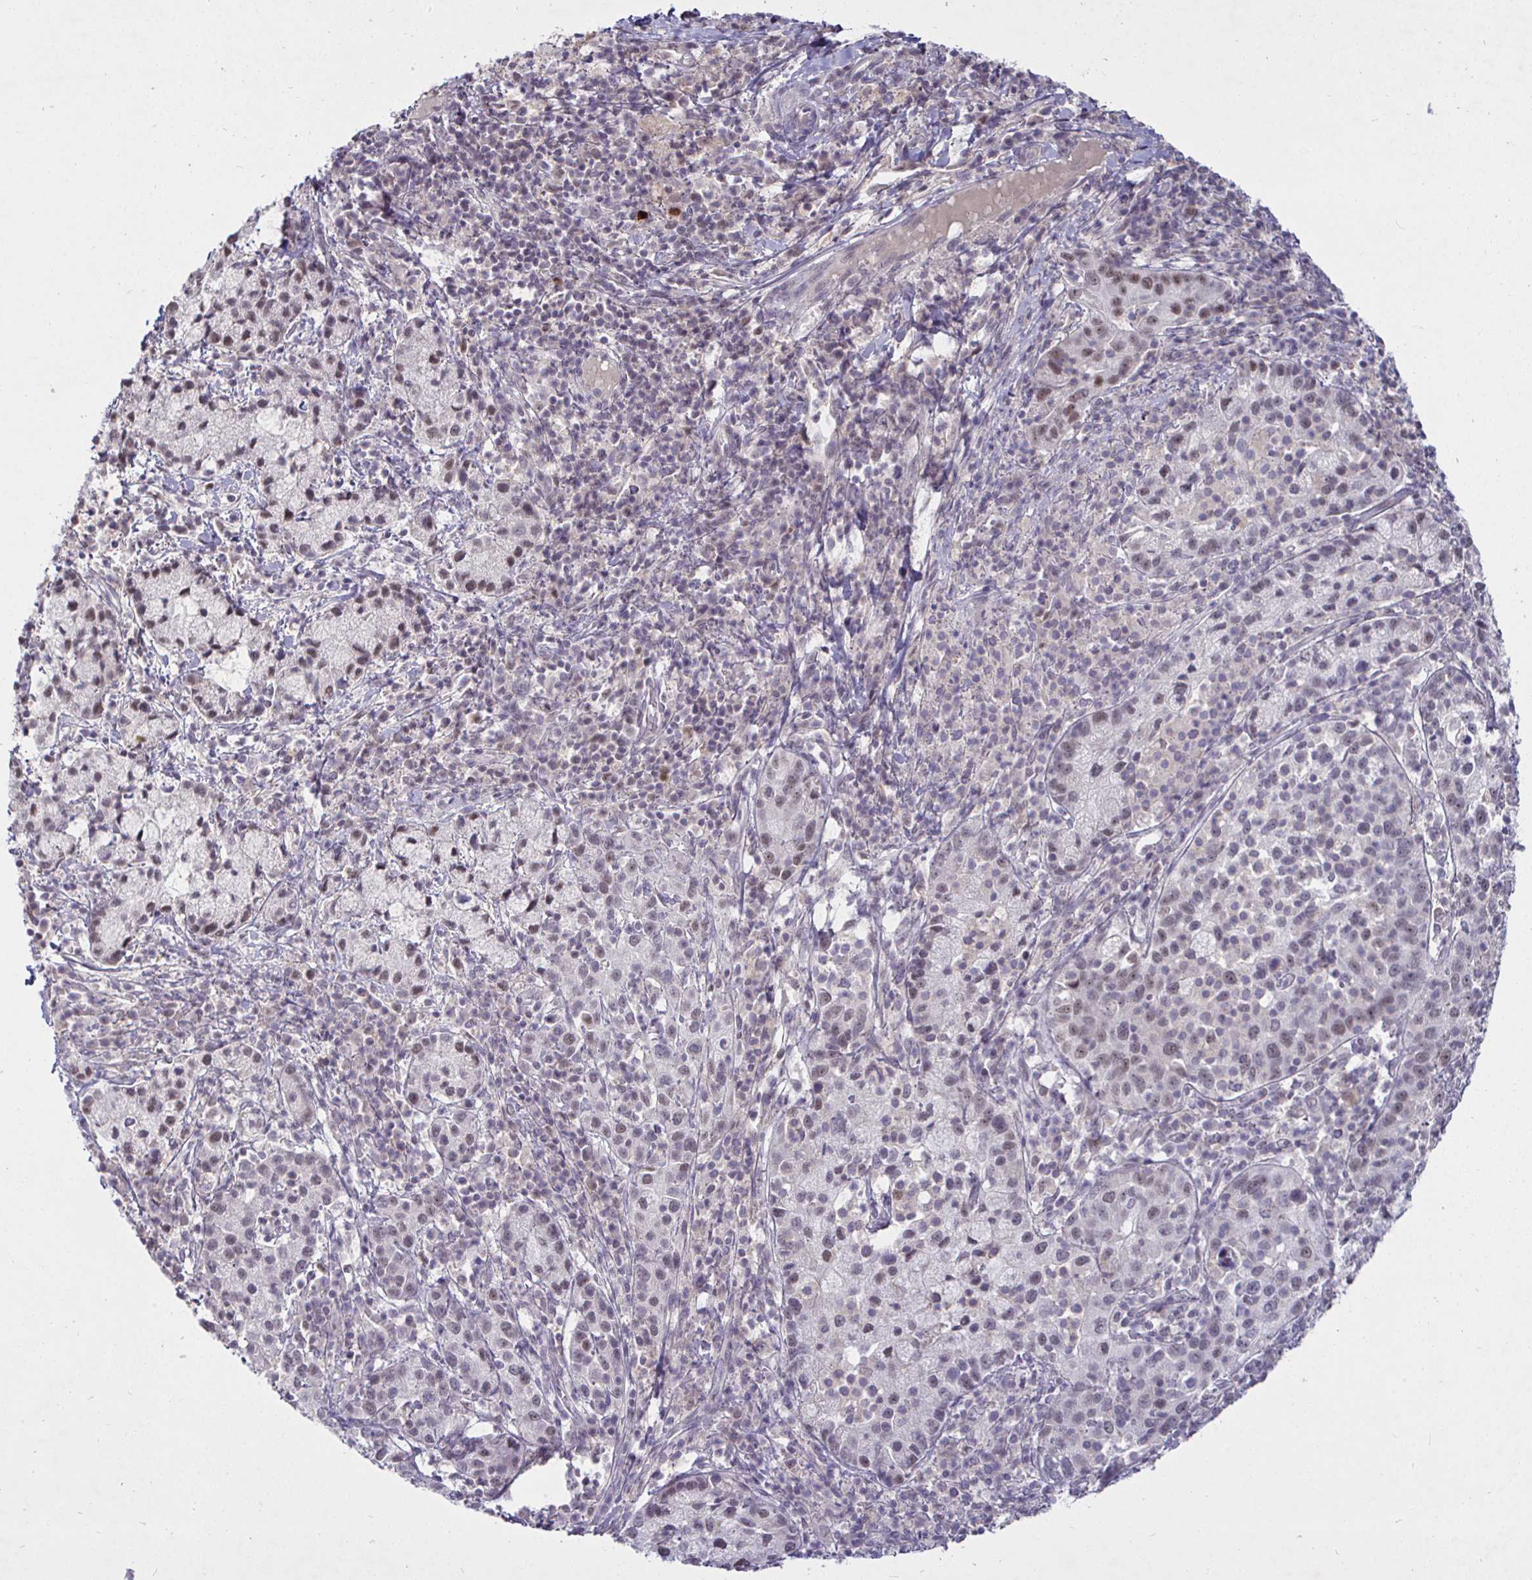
{"staining": {"intensity": "moderate", "quantity": "<25%", "location": "nuclear"}, "tissue": "cervical cancer", "cell_type": "Tumor cells", "image_type": "cancer", "snomed": [{"axis": "morphology", "description": "Normal tissue, NOS"}, {"axis": "morphology", "description": "Adenocarcinoma, NOS"}, {"axis": "topography", "description": "Cervix"}], "caption": "A brown stain highlights moderate nuclear expression of a protein in cervical adenocarcinoma tumor cells.", "gene": "MLH1", "patient": {"sex": "female", "age": 44}}